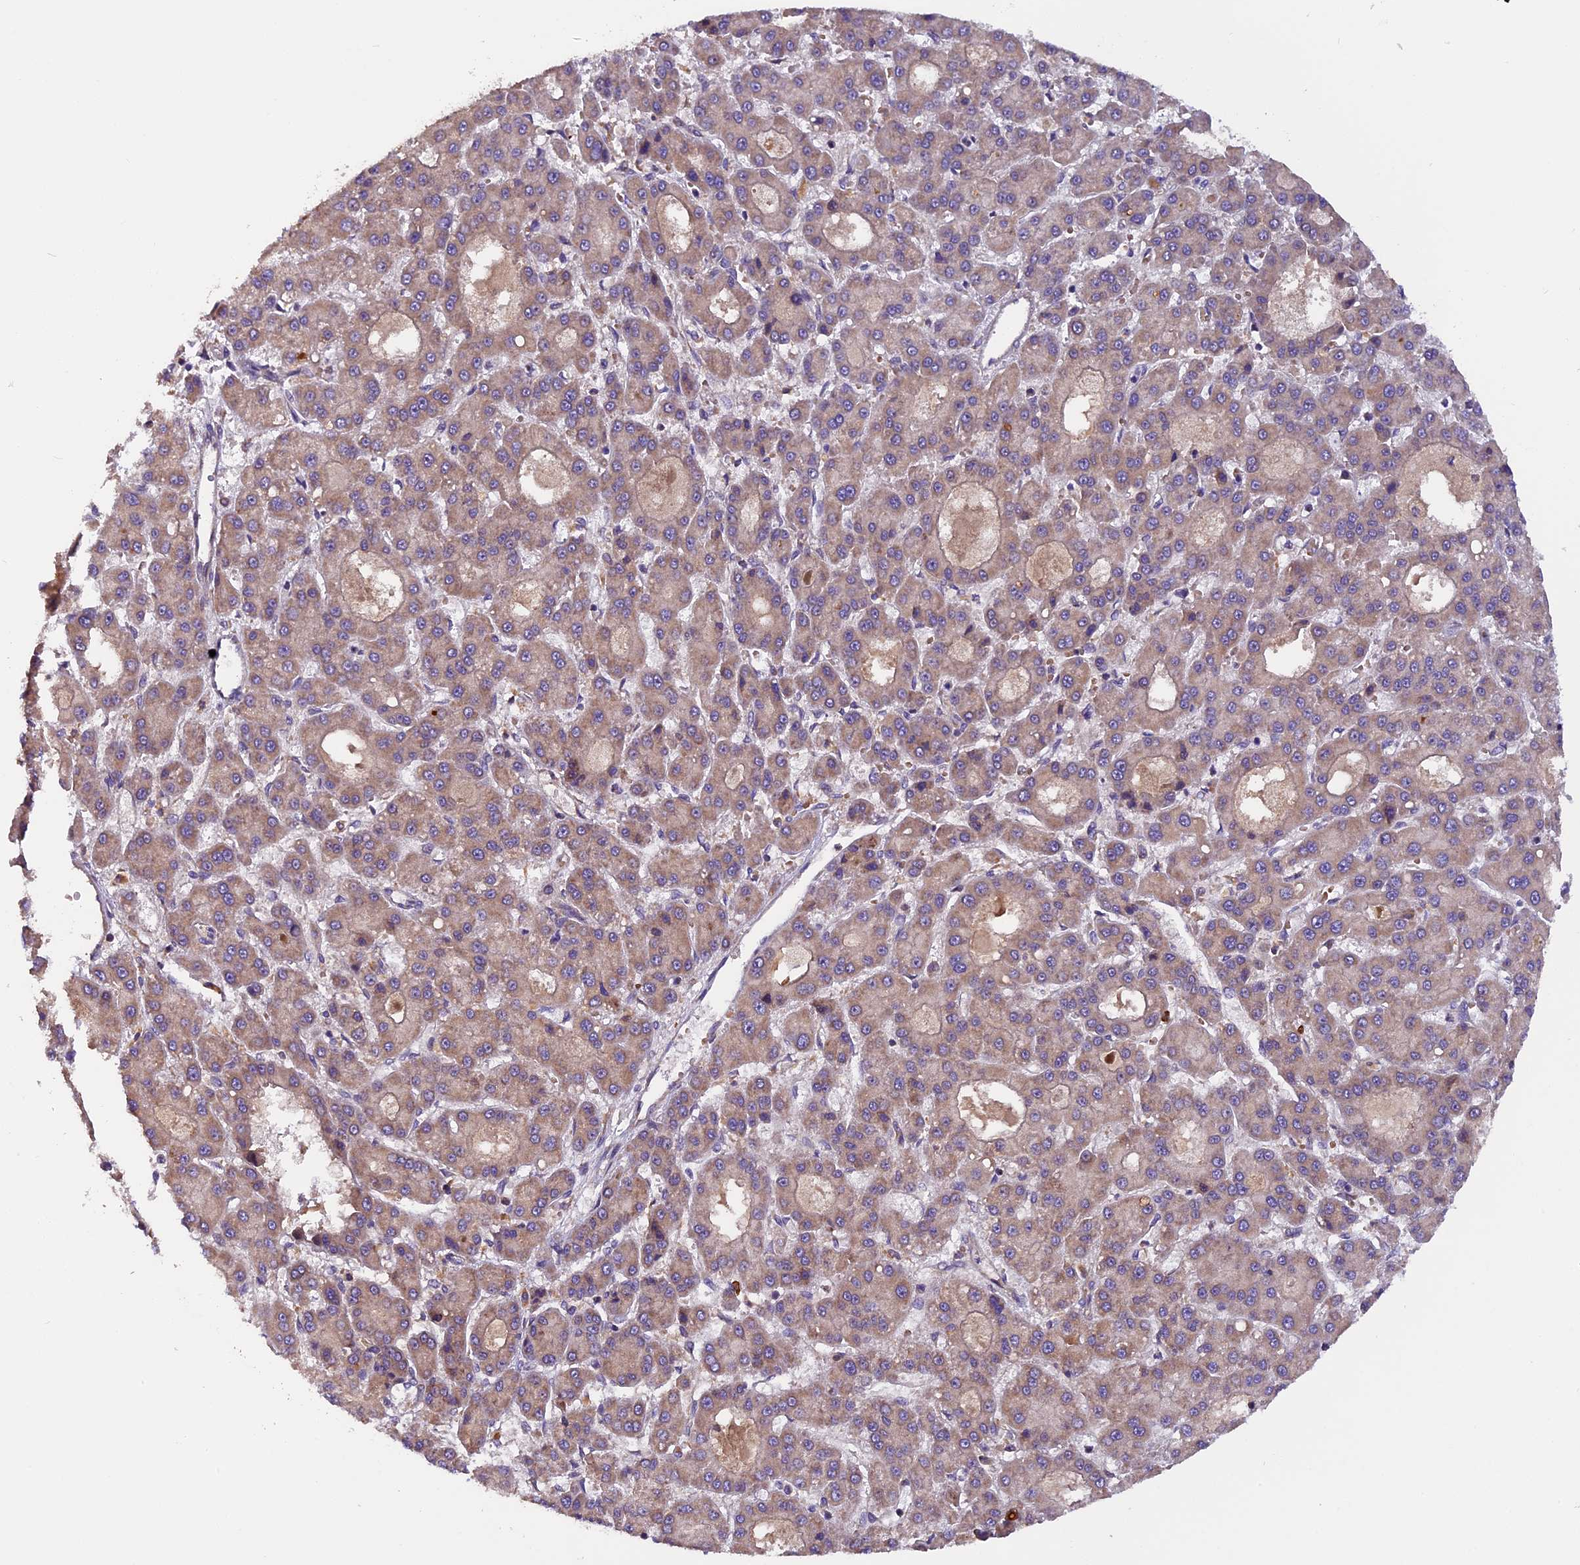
{"staining": {"intensity": "weak", "quantity": ">75%", "location": "cytoplasmic/membranous"}, "tissue": "liver cancer", "cell_type": "Tumor cells", "image_type": "cancer", "snomed": [{"axis": "morphology", "description": "Carcinoma, Hepatocellular, NOS"}, {"axis": "topography", "description": "Liver"}], "caption": "Liver cancer (hepatocellular carcinoma) stained with a brown dye reveals weak cytoplasmic/membranous positive staining in about >75% of tumor cells.", "gene": "FRY", "patient": {"sex": "male", "age": 70}}